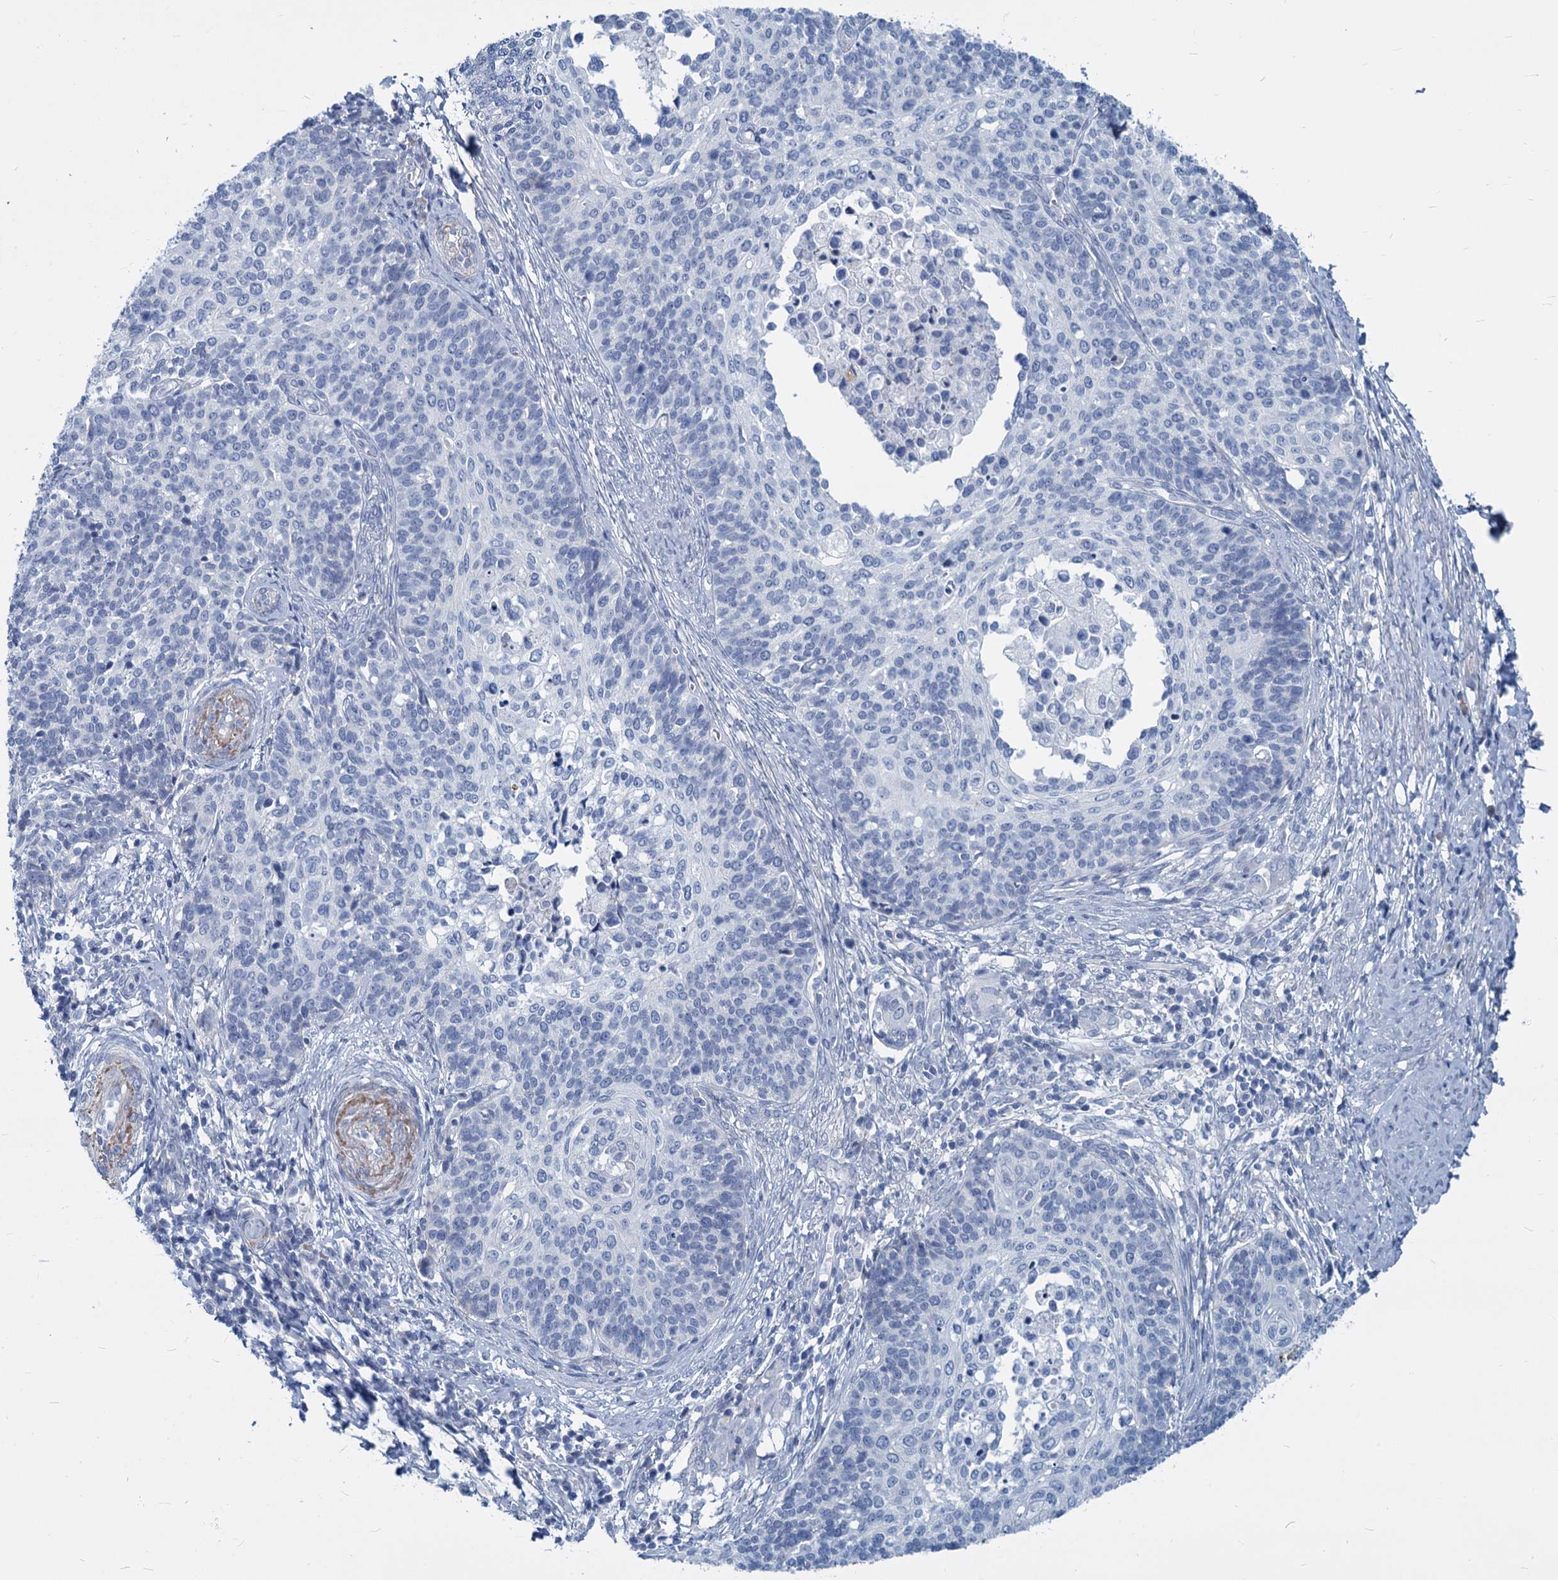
{"staining": {"intensity": "negative", "quantity": "none", "location": "none"}, "tissue": "cervical cancer", "cell_type": "Tumor cells", "image_type": "cancer", "snomed": [{"axis": "morphology", "description": "Squamous cell carcinoma, NOS"}, {"axis": "topography", "description": "Cervix"}], "caption": "Image shows no protein staining in tumor cells of cervical cancer (squamous cell carcinoma) tissue.", "gene": "GSTM3", "patient": {"sex": "female", "age": 39}}